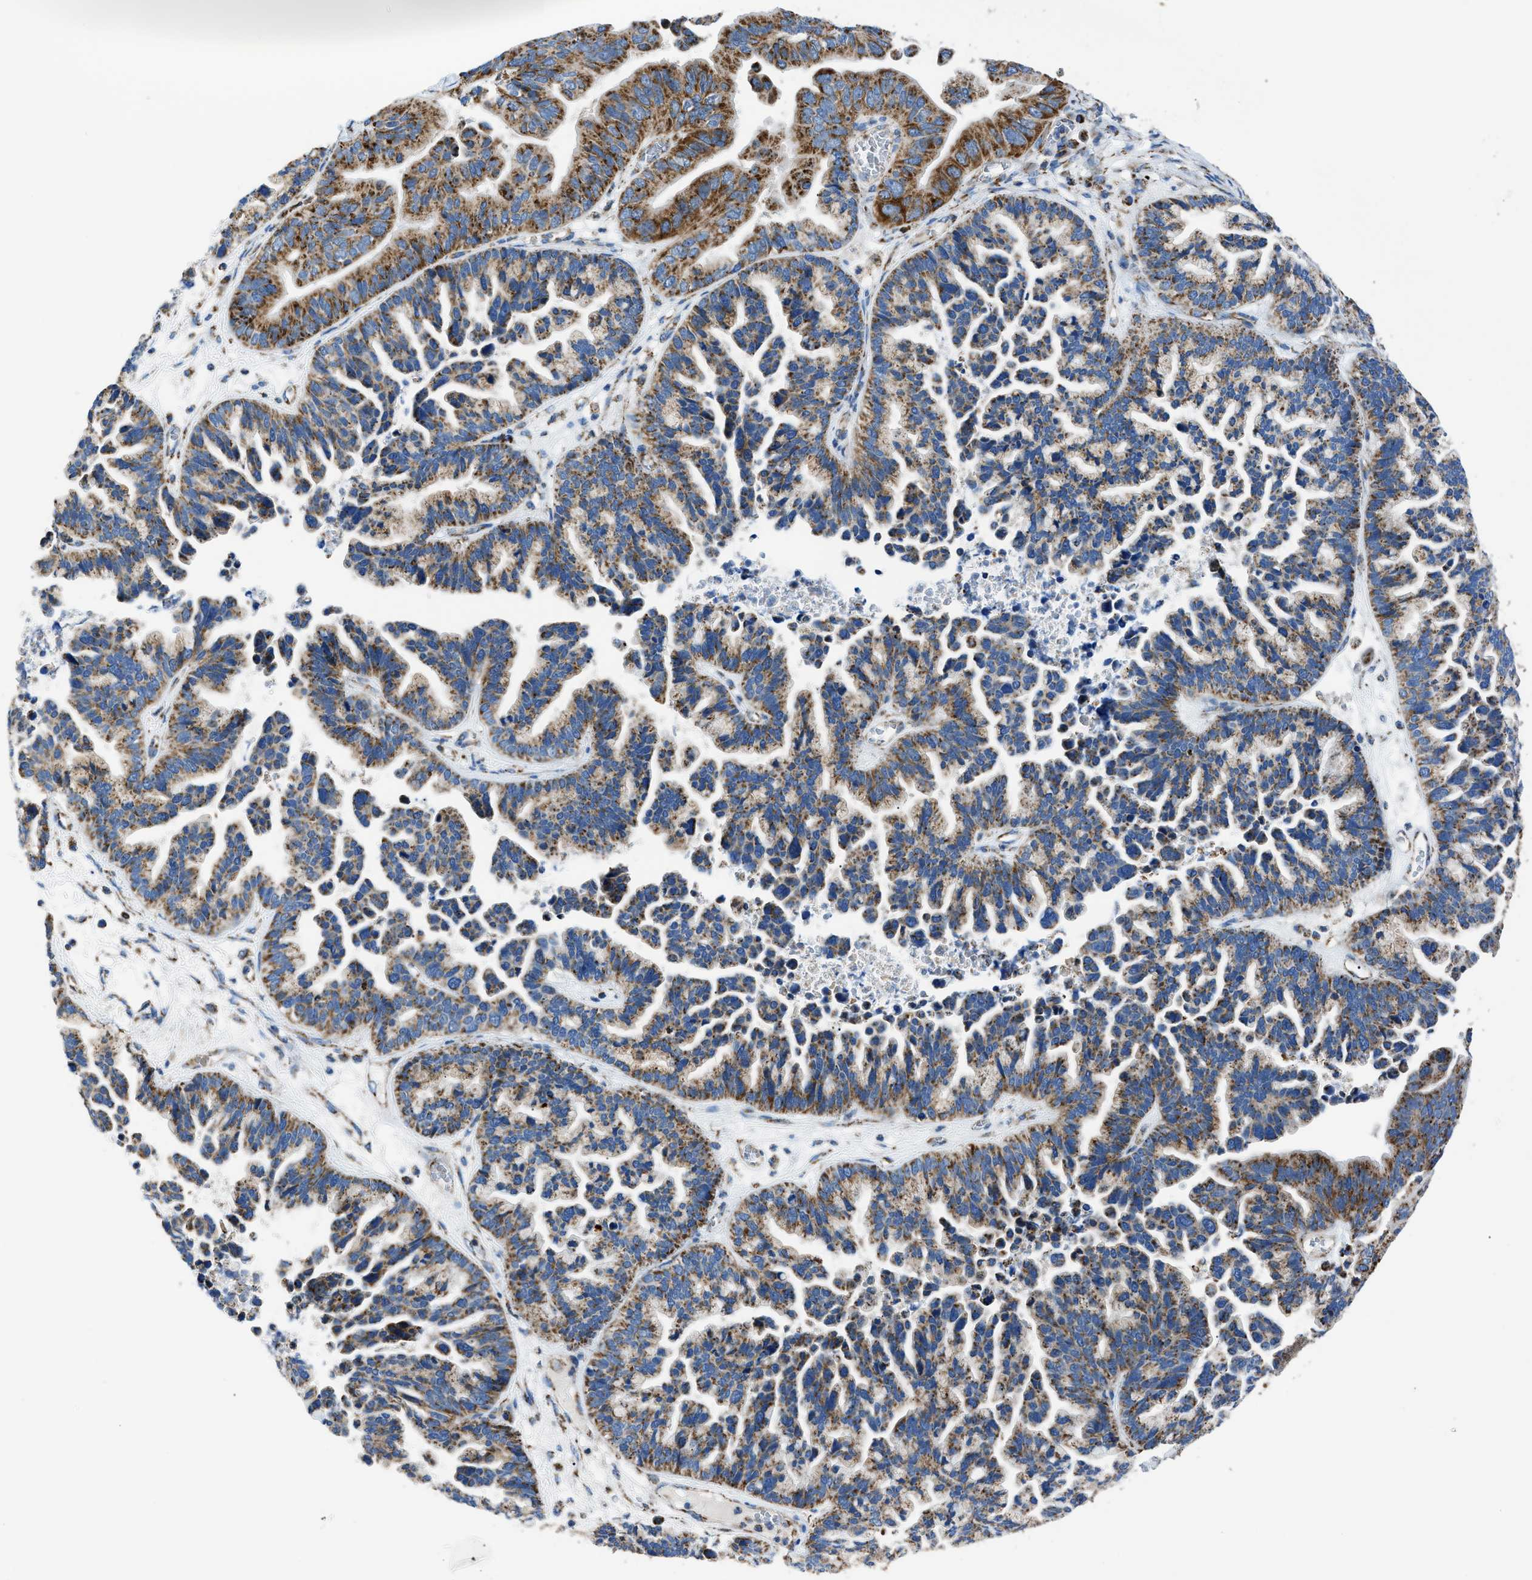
{"staining": {"intensity": "moderate", "quantity": ">75%", "location": "cytoplasmic/membranous"}, "tissue": "ovarian cancer", "cell_type": "Tumor cells", "image_type": "cancer", "snomed": [{"axis": "morphology", "description": "Cystadenocarcinoma, serous, NOS"}, {"axis": "topography", "description": "Ovary"}], "caption": "The immunohistochemical stain shows moderate cytoplasmic/membranous expression in tumor cells of ovarian cancer tissue. The staining was performed using DAB (3,3'-diaminobenzidine), with brown indicating positive protein expression. Nuclei are stained blue with hematoxylin.", "gene": "PHB2", "patient": {"sex": "female", "age": 56}}